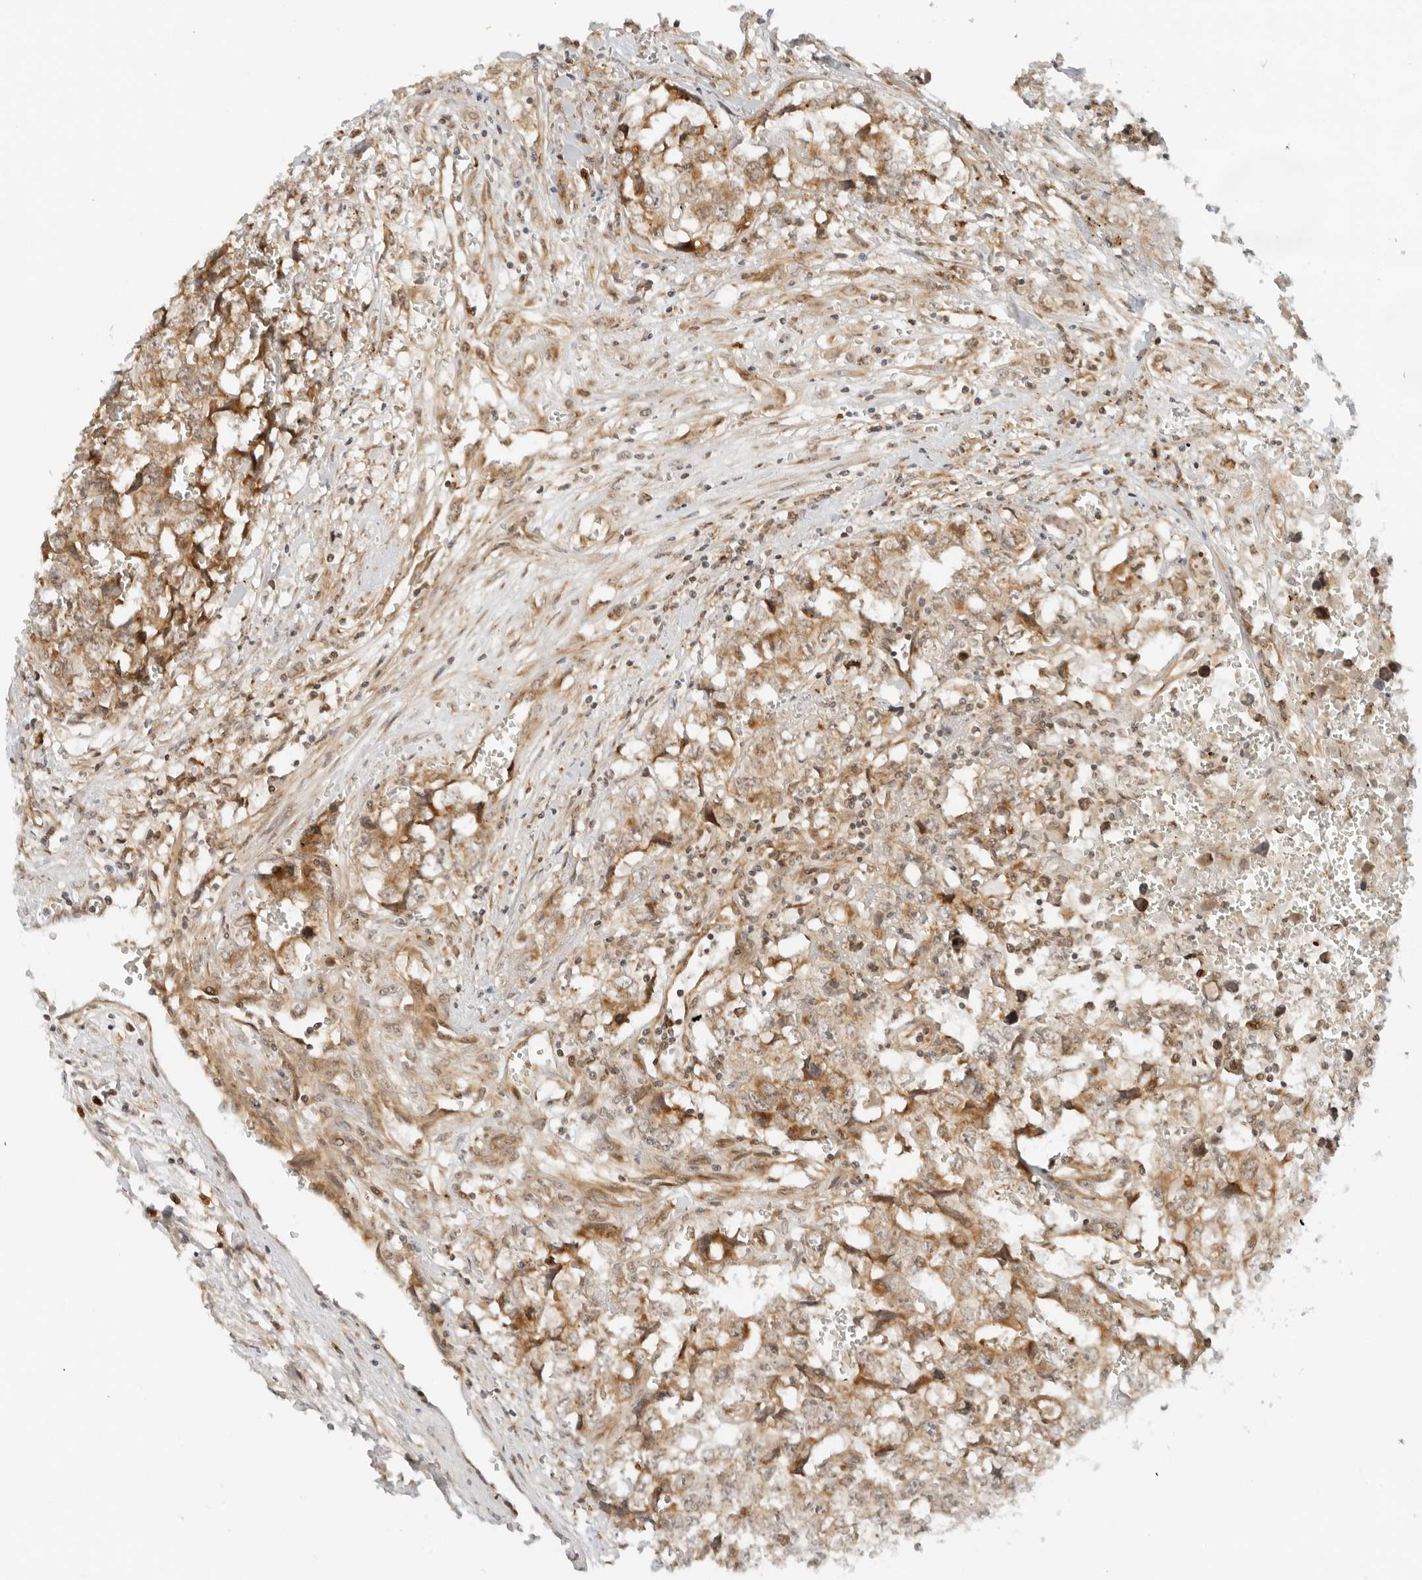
{"staining": {"intensity": "moderate", "quantity": ">75%", "location": "cytoplasmic/membranous"}, "tissue": "testis cancer", "cell_type": "Tumor cells", "image_type": "cancer", "snomed": [{"axis": "morphology", "description": "Carcinoma, Embryonal, NOS"}, {"axis": "topography", "description": "Testis"}], "caption": "Human testis cancer stained for a protein (brown) displays moderate cytoplasmic/membranous positive positivity in approximately >75% of tumor cells.", "gene": "RC3H1", "patient": {"sex": "male", "age": 31}}